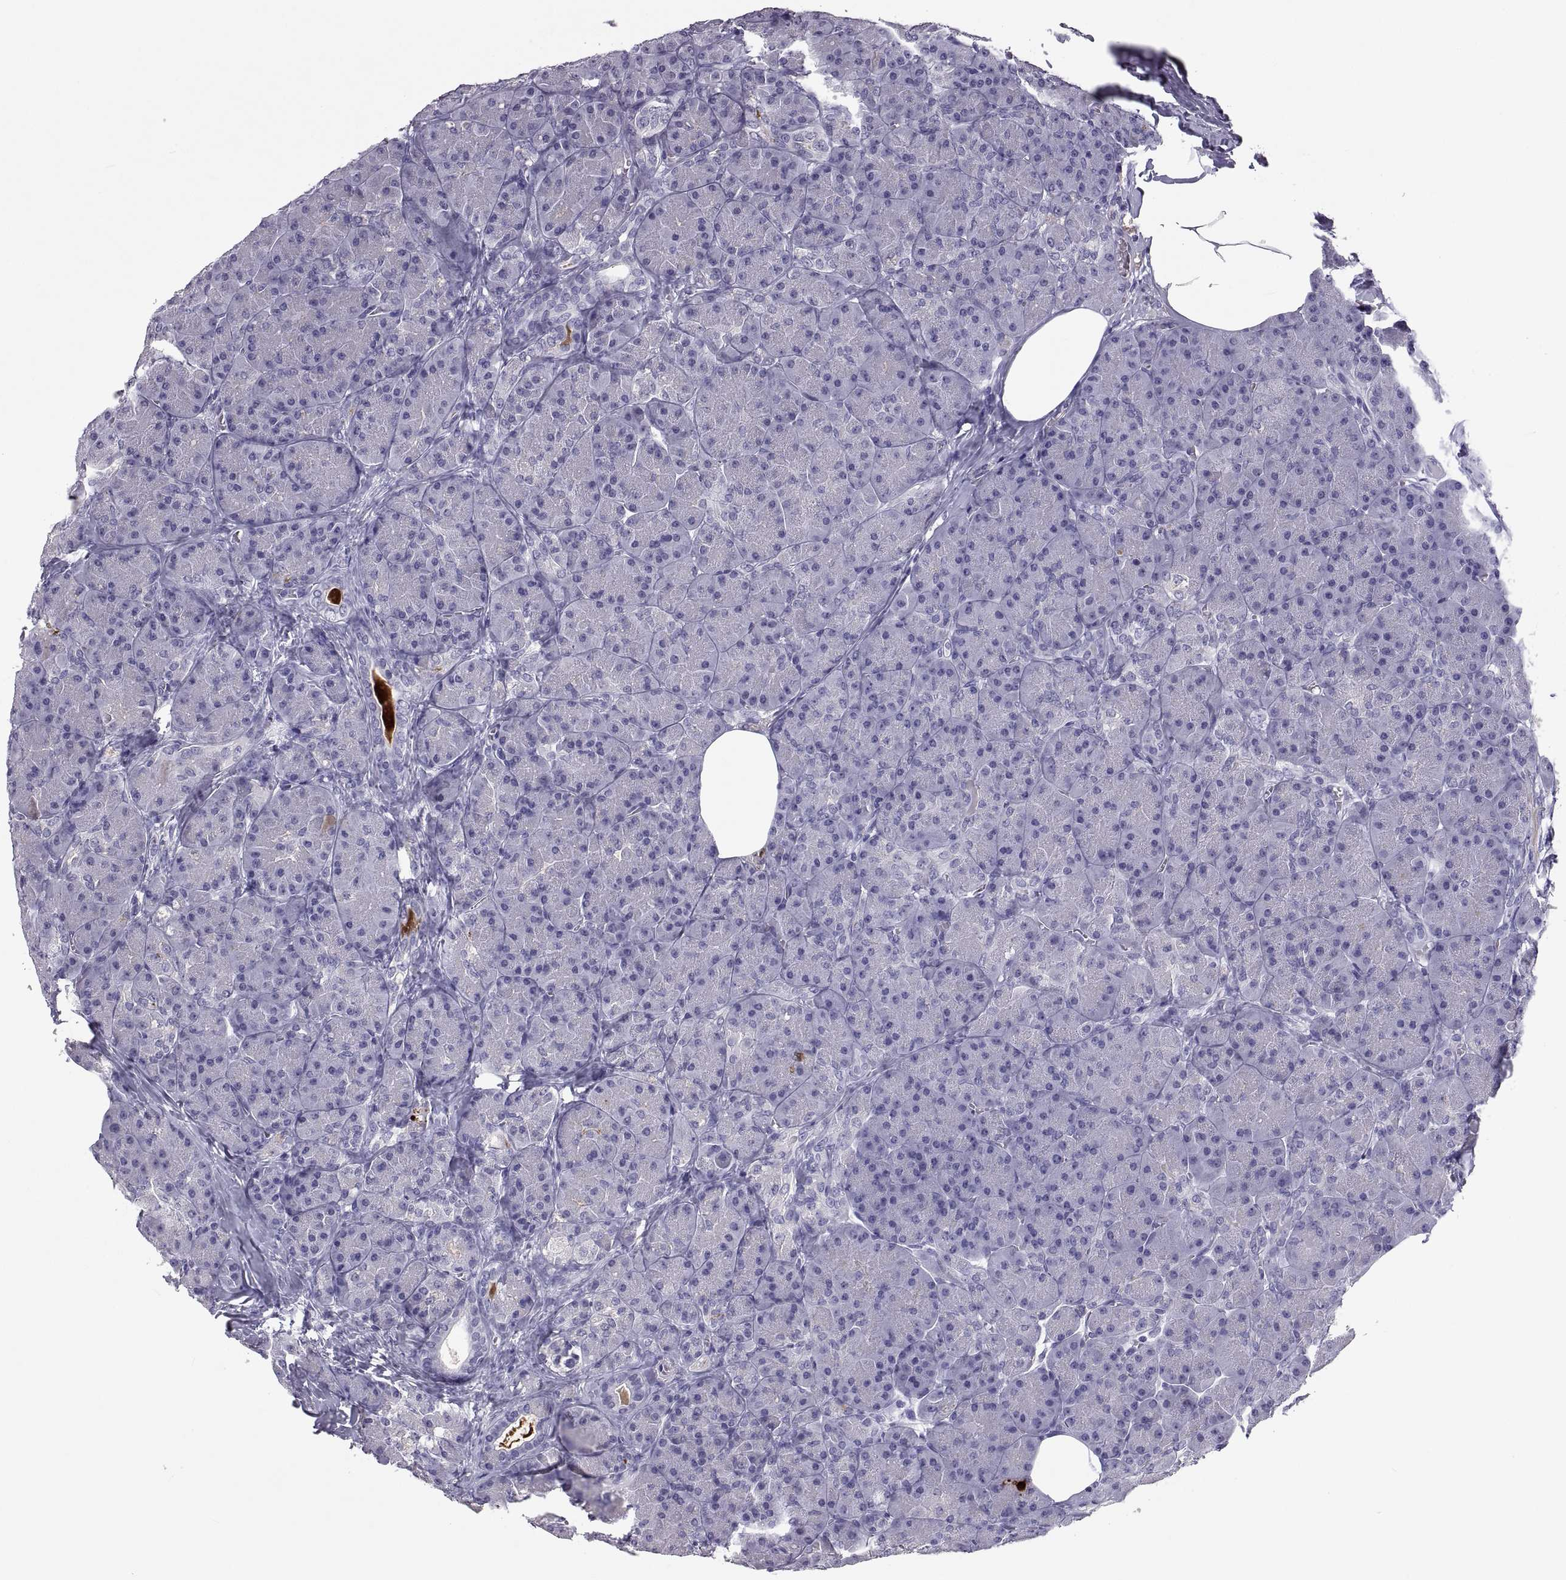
{"staining": {"intensity": "negative", "quantity": "none", "location": "none"}, "tissue": "pancreas", "cell_type": "Exocrine glandular cells", "image_type": "normal", "snomed": [{"axis": "morphology", "description": "Normal tissue, NOS"}, {"axis": "topography", "description": "Pancreas"}], "caption": "IHC of normal human pancreas exhibits no positivity in exocrine glandular cells.", "gene": "SOX21", "patient": {"sex": "male", "age": 57}}